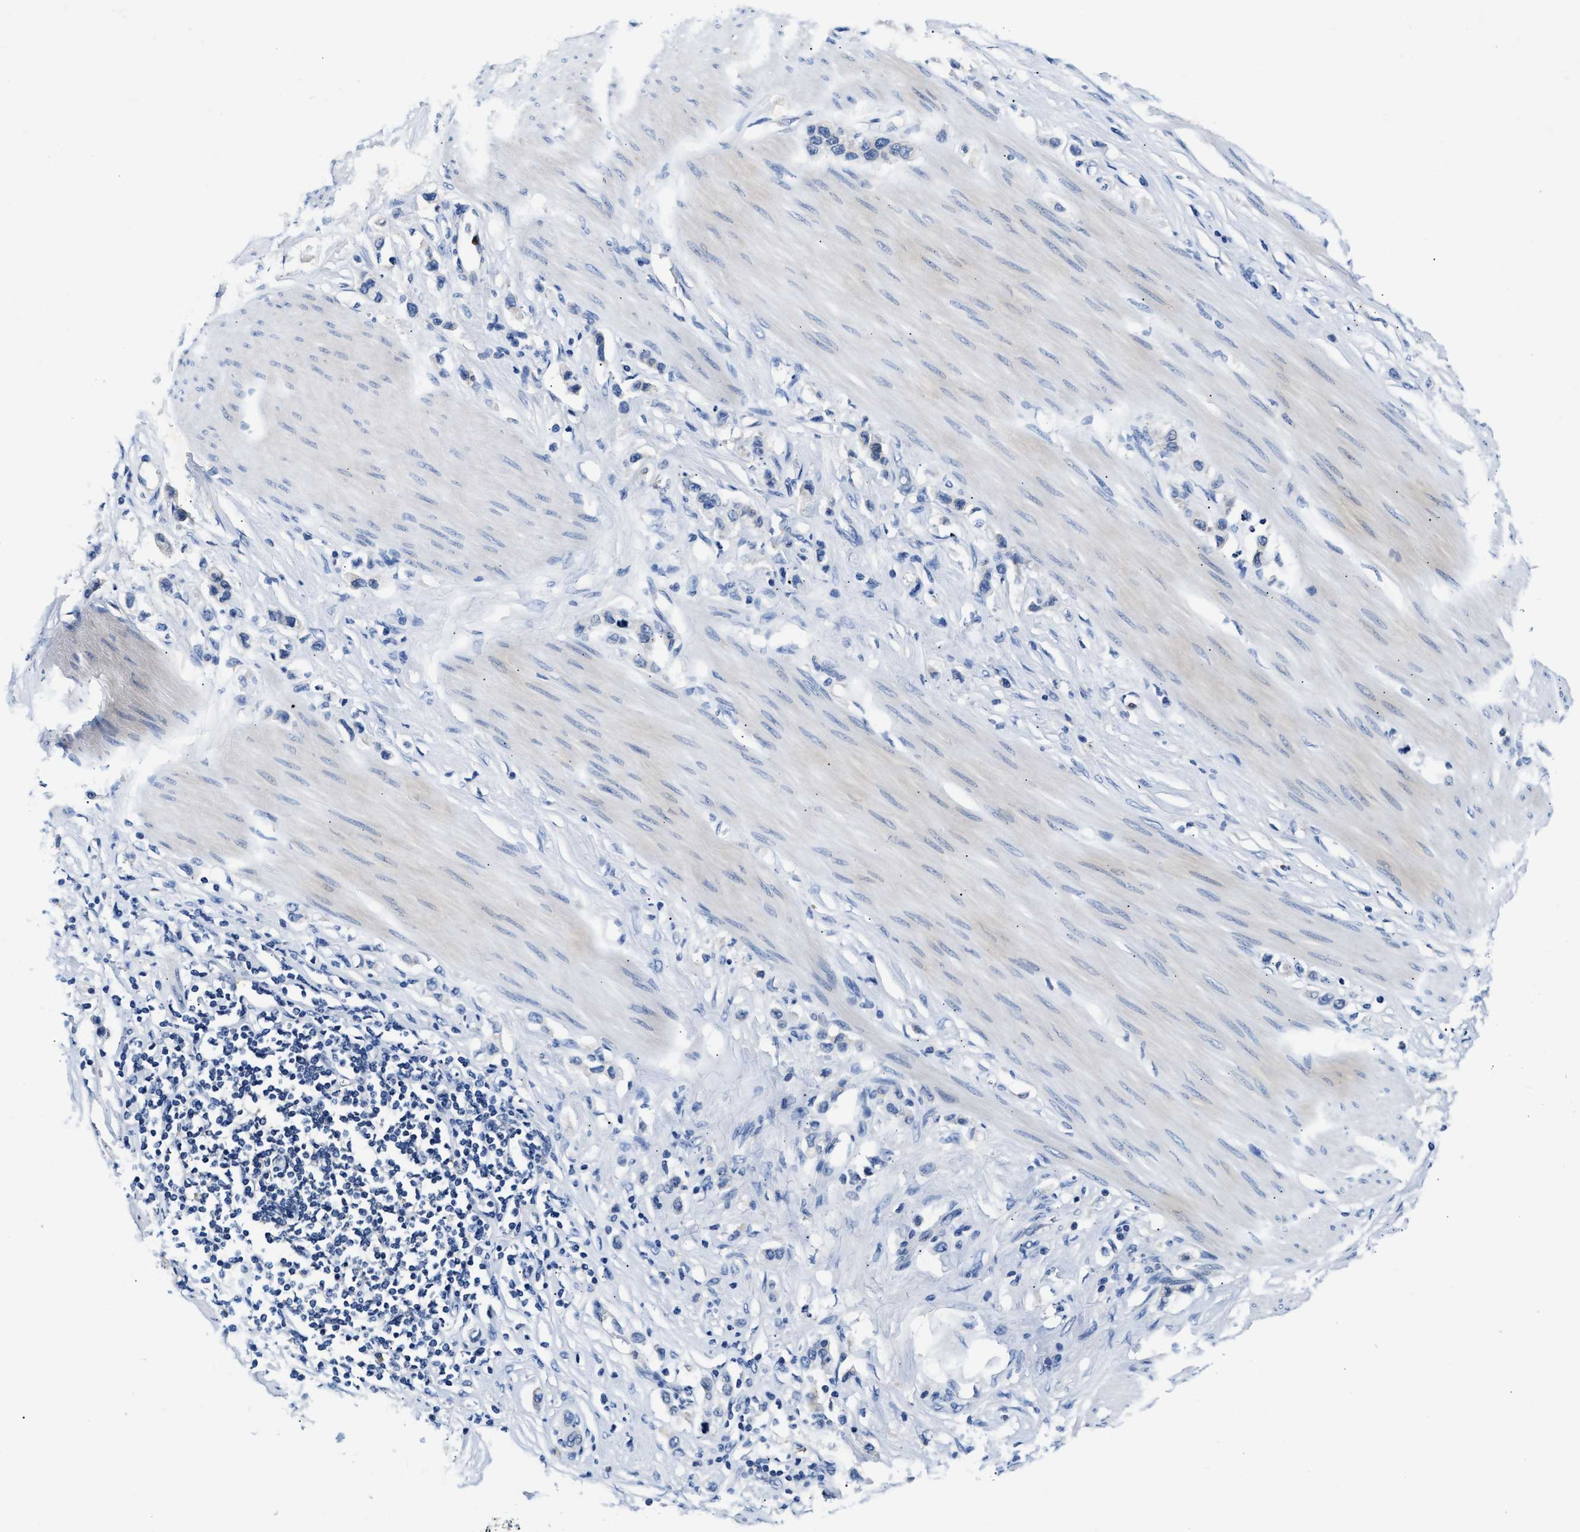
{"staining": {"intensity": "negative", "quantity": "none", "location": "none"}, "tissue": "stomach cancer", "cell_type": "Tumor cells", "image_type": "cancer", "snomed": [{"axis": "morphology", "description": "Adenocarcinoma, NOS"}, {"axis": "topography", "description": "Stomach"}], "caption": "This image is of stomach cancer (adenocarcinoma) stained with immunohistochemistry to label a protein in brown with the nuclei are counter-stained blue. There is no staining in tumor cells.", "gene": "FAM185A", "patient": {"sex": "female", "age": 65}}